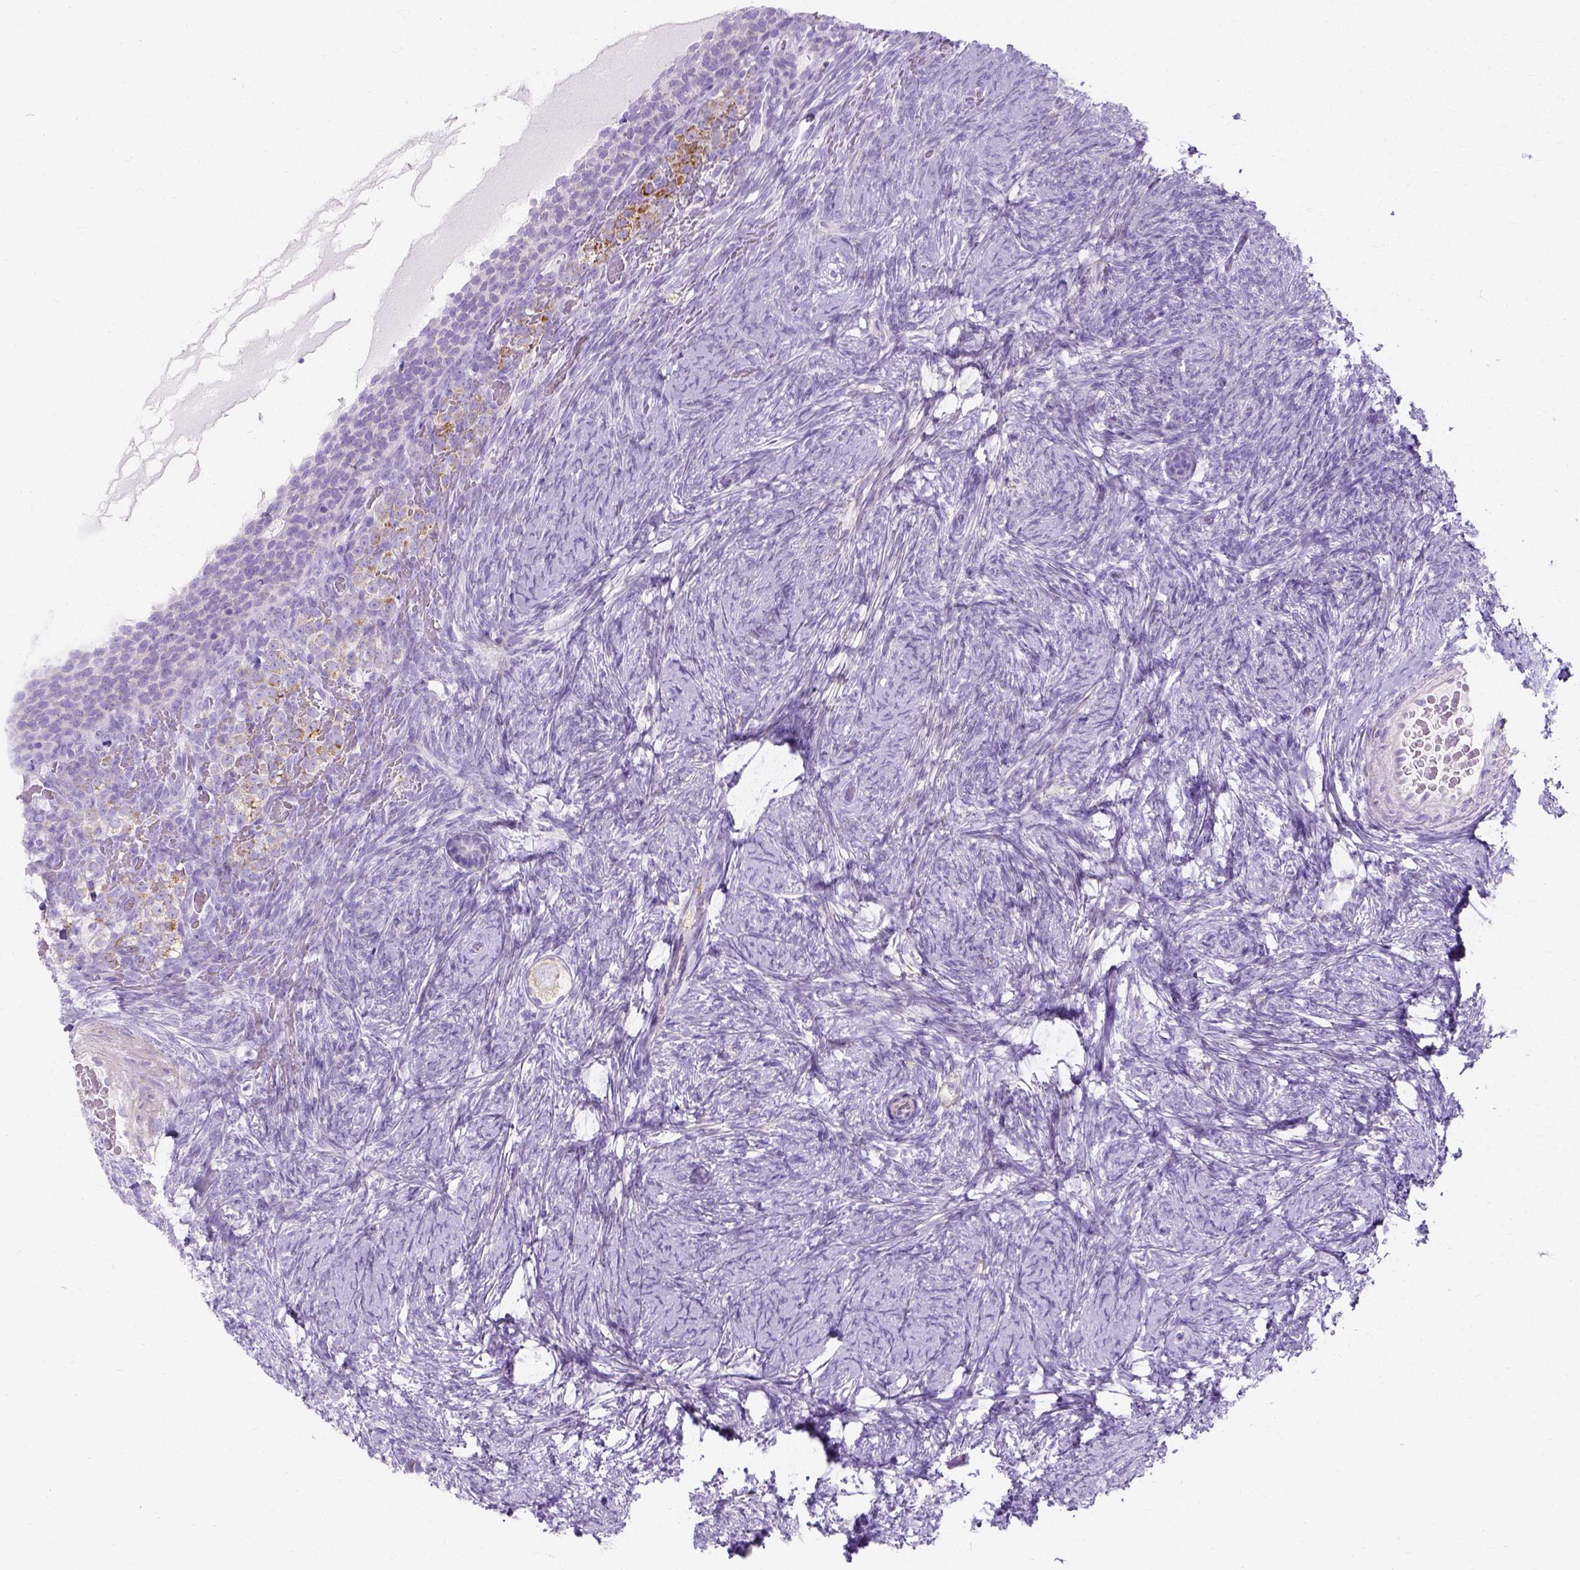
{"staining": {"intensity": "moderate", "quantity": "<25%", "location": "cytoplasmic/membranous"}, "tissue": "ovary", "cell_type": "Follicle cells", "image_type": "normal", "snomed": [{"axis": "morphology", "description": "Normal tissue, NOS"}, {"axis": "topography", "description": "Ovary"}], "caption": "This histopathology image reveals benign ovary stained with immunohistochemistry (IHC) to label a protein in brown. The cytoplasmic/membranous of follicle cells show moderate positivity for the protein. Nuclei are counter-stained blue.", "gene": "MYH15", "patient": {"sex": "female", "age": 34}}